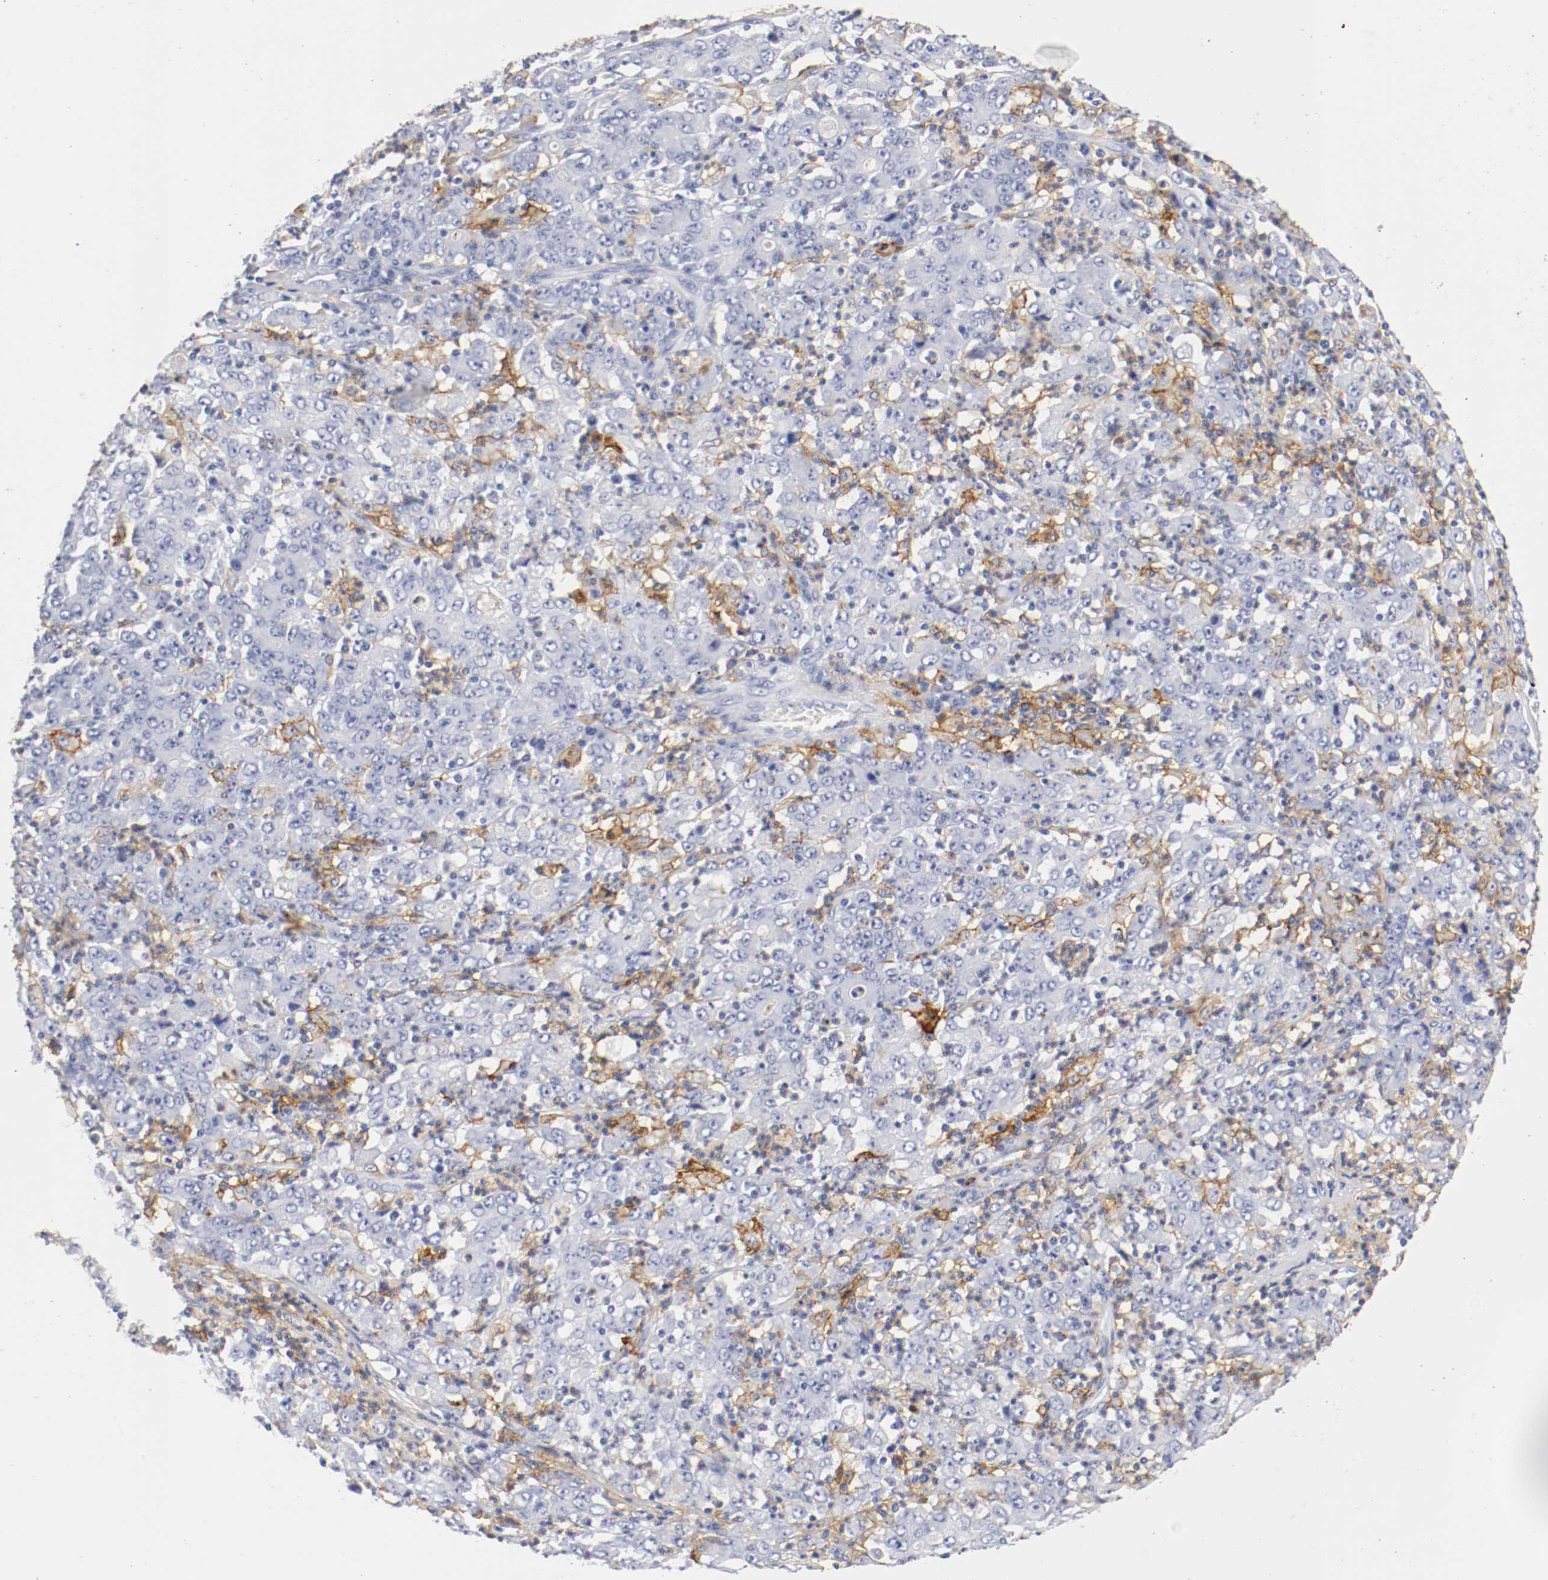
{"staining": {"intensity": "negative", "quantity": "none", "location": "none"}, "tissue": "stomach cancer", "cell_type": "Tumor cells", "image_type": "cancer", "snomed": [{"axis": "morphology", "description": "Adenocarcinoma, NOS"}, {"axis": "topography", "description": "Stomach, lower"}], "caption": "A photomicrograph of human stomach cancer is negative for staining in tumor cells.", "gene": "ITGAX", "patient": {"sex": "female", "age": 71}}